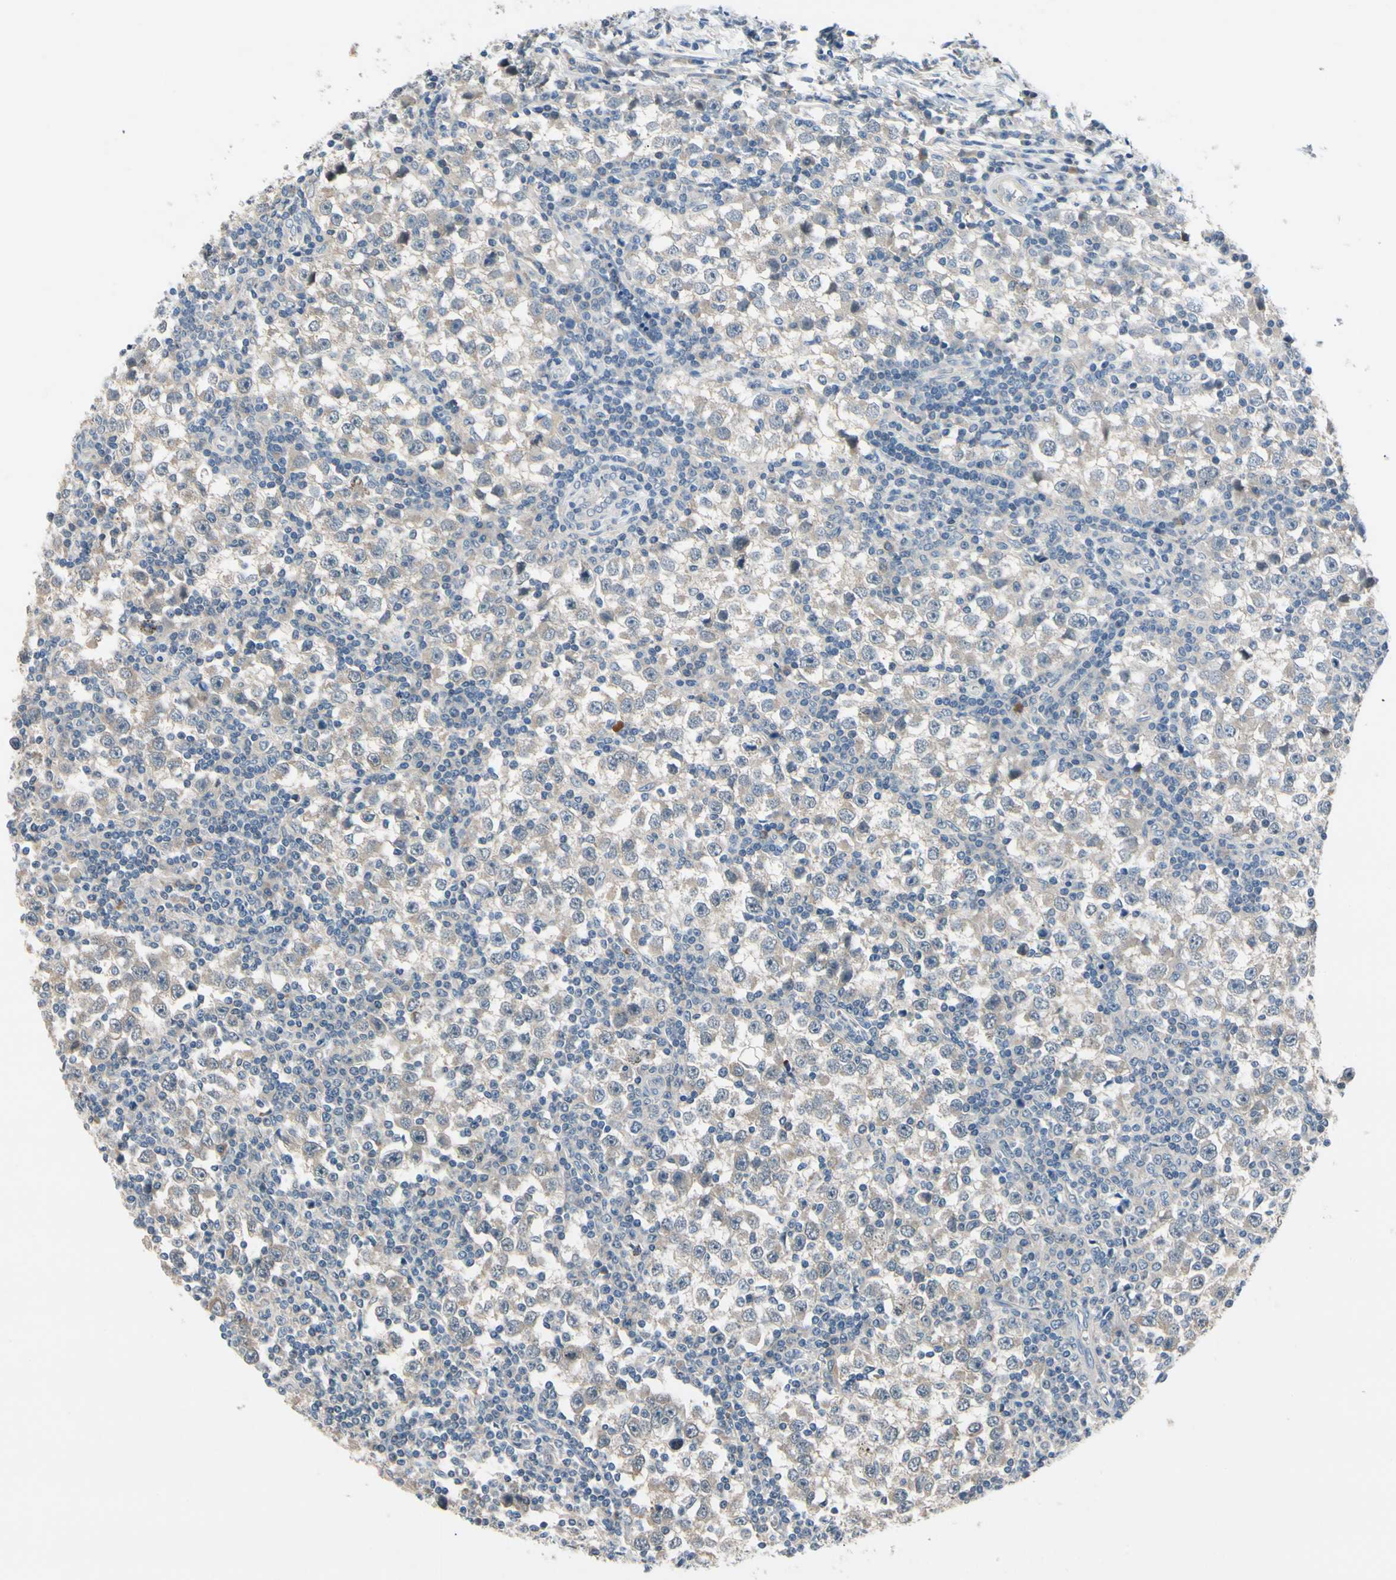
{"staining": {"intensity": "weak", "quantity": ">75%", "location": "cytoplasmic/membranous"}, "tissue": "testis cancer", "cell_type": "Tumor cells", "image_type": "cancer", "snomed": [{"axis": "morphology", "description": "Seminoma, NOS"}, {"axis": "topography", "description": "Testis"}], "caption": "Tumor cells demonstrate low levels of weak cytoplasmic/membranous staining in approximately >75% of cells in testis cancer.", "gene": "SLC27A6", "patient": {"sex": "male", "age": 65}}